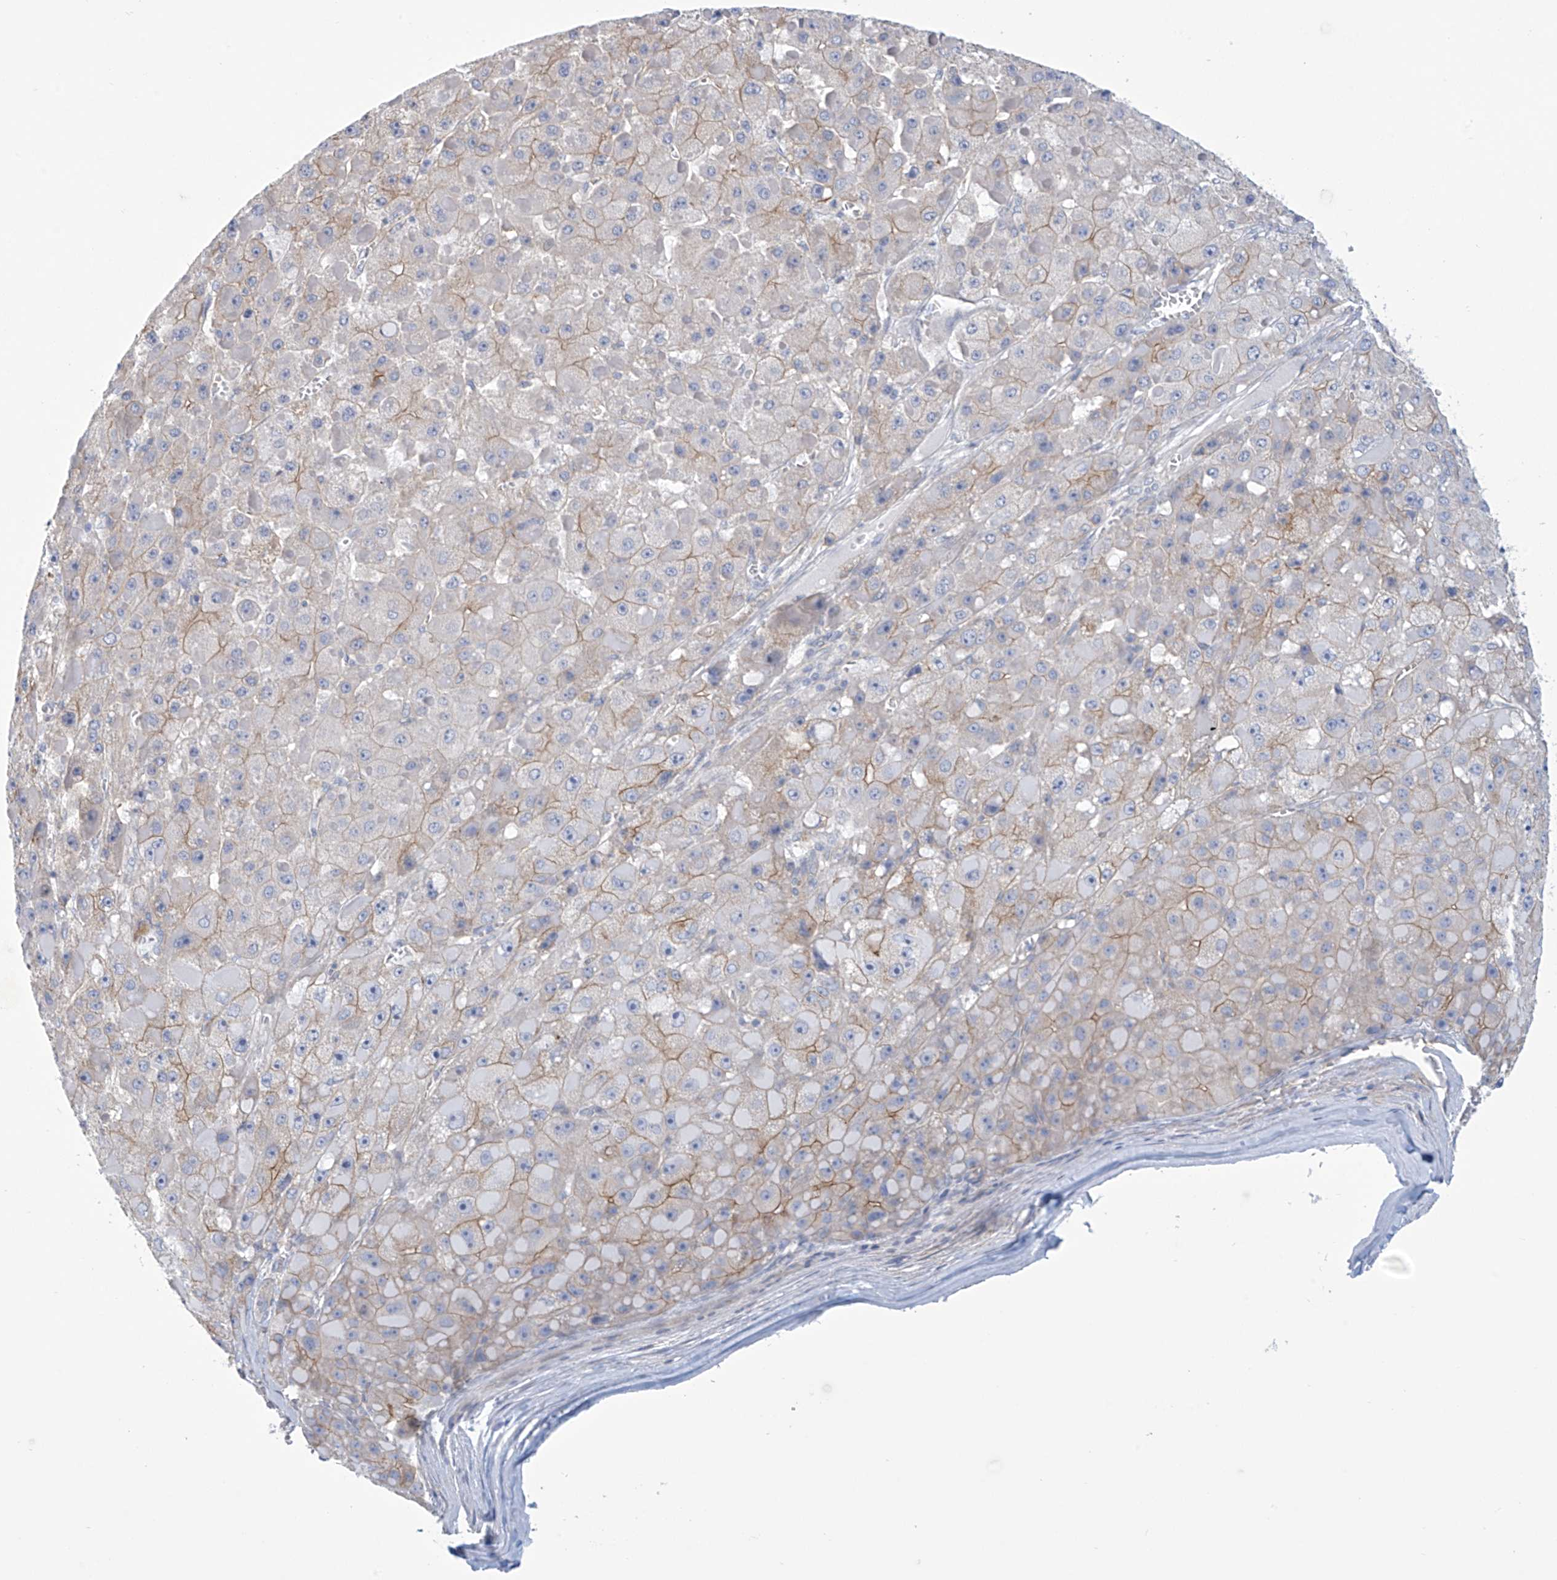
{"staining": {"intensity": "moderate", "quantity": "25%-75%", "location": "cytoplasmic/membranous"}, "tissue": "liver cancer", "cell_type": "Tumor cells", "image_type": "cancer", "snomed": [{"axis": "morphology", "description": "Carcinoma, Hepatocellular, NOS"}, {"axis": "topography", "description": "Liver"}], "caption": "Hepatocellular carcinoma (liver) stained with a brown dye demonstrates moderate cytoplasmic/membranous positive staining in about 25%-75% of tumor cells.", "gene": "ABHD13", "patient": {"sex": "female", "age": 73}}